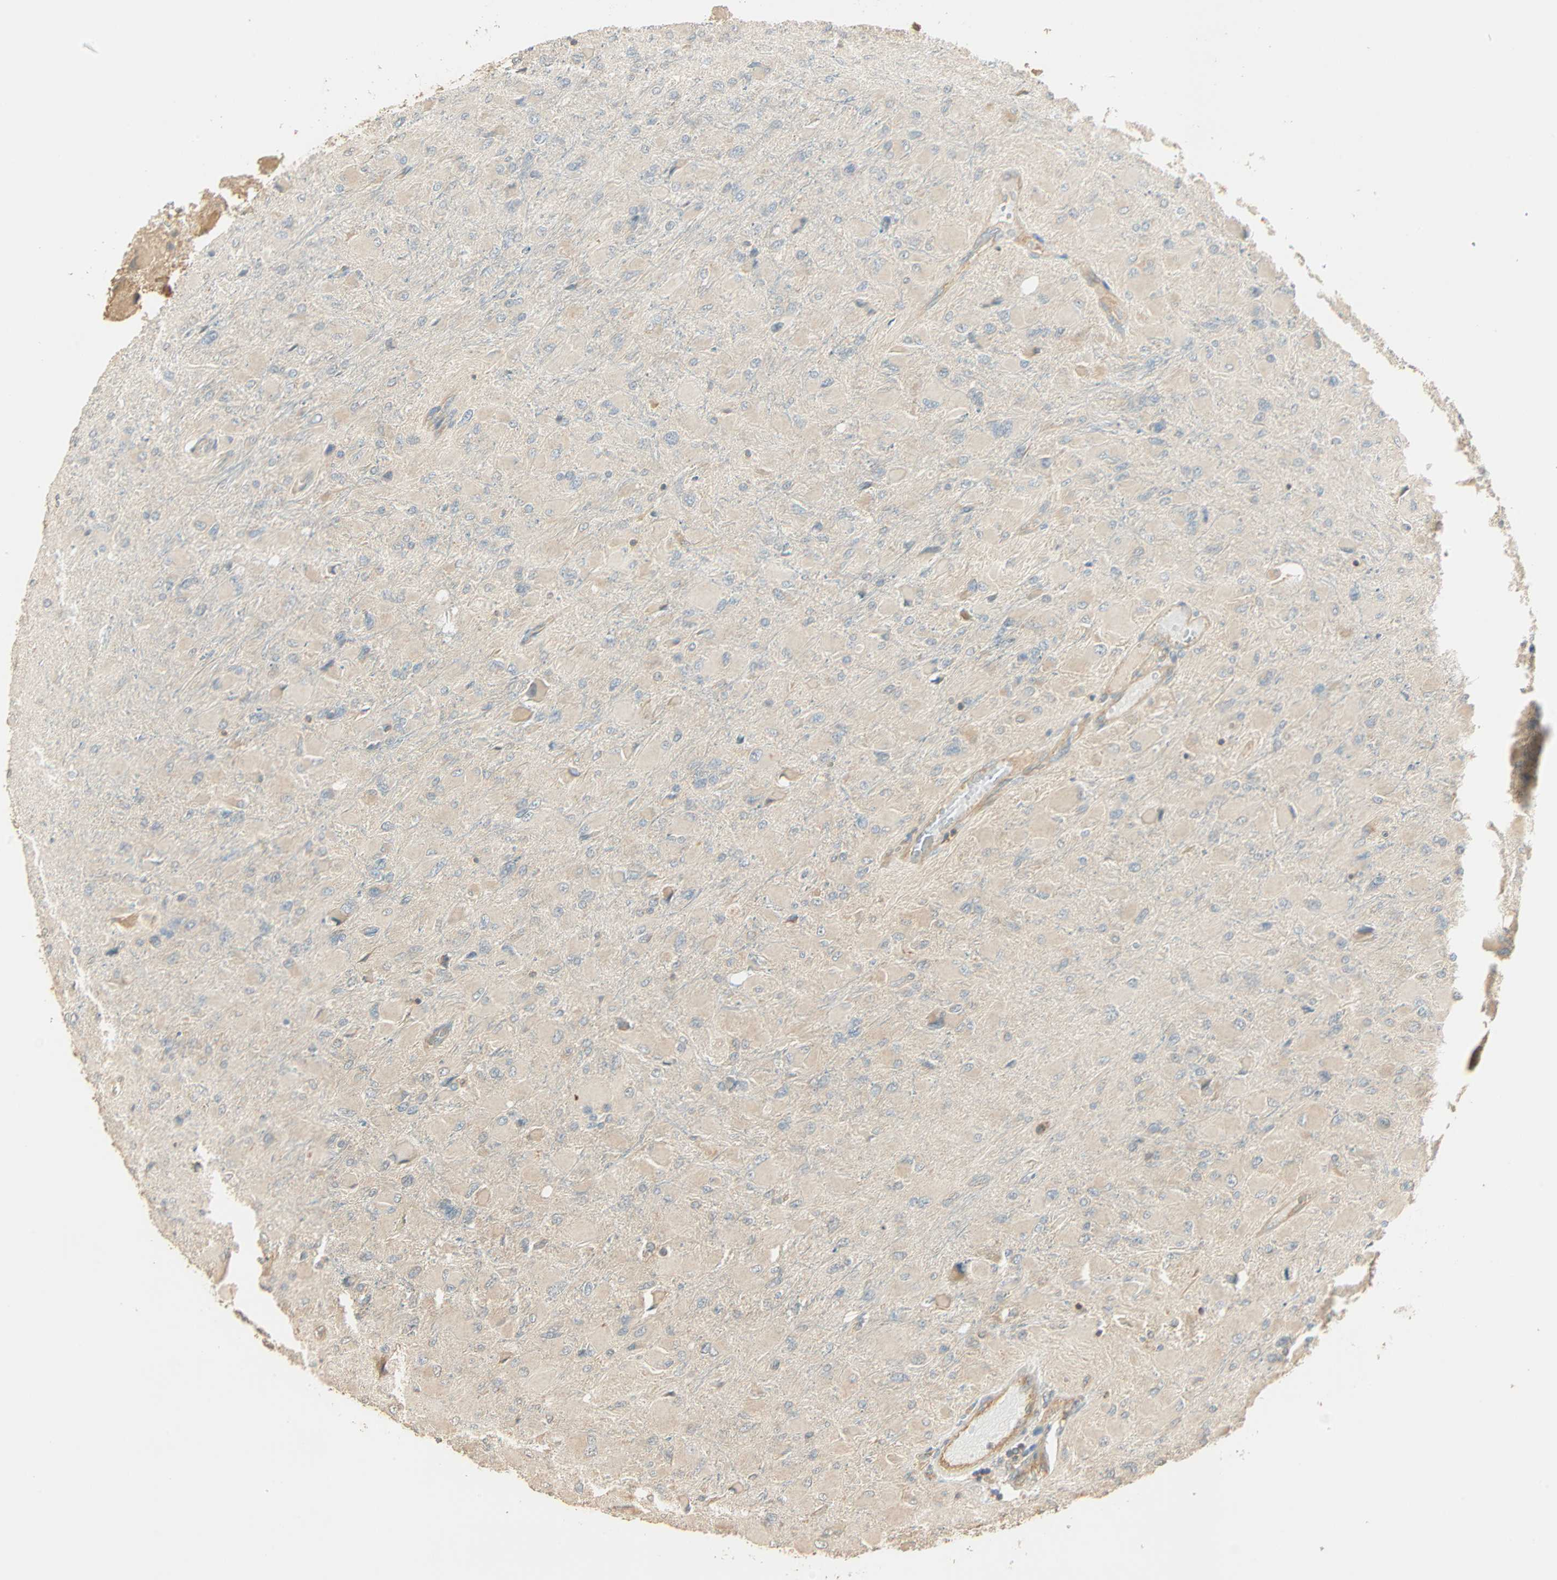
{"staining": {"intensity": "negative", "quantity": "none", "location": "none"}, "tissue": "glioma", "cell_type": "Tumor cells", "image_type": "cancer", "snomed": [{"axis": "morphology", "description": "Glioma, malignant, High grade"}, {"axis": "topography", "description": "Cerebral cortex"}], "caption": "The immunohistochemistry (IHC) image has no significant expression in tumor cells of malignant high-grade glioma tissue. Nuclei are stained in blue.", "gene": "GALK1", "patient": {"sex": "female", "age": 36}}